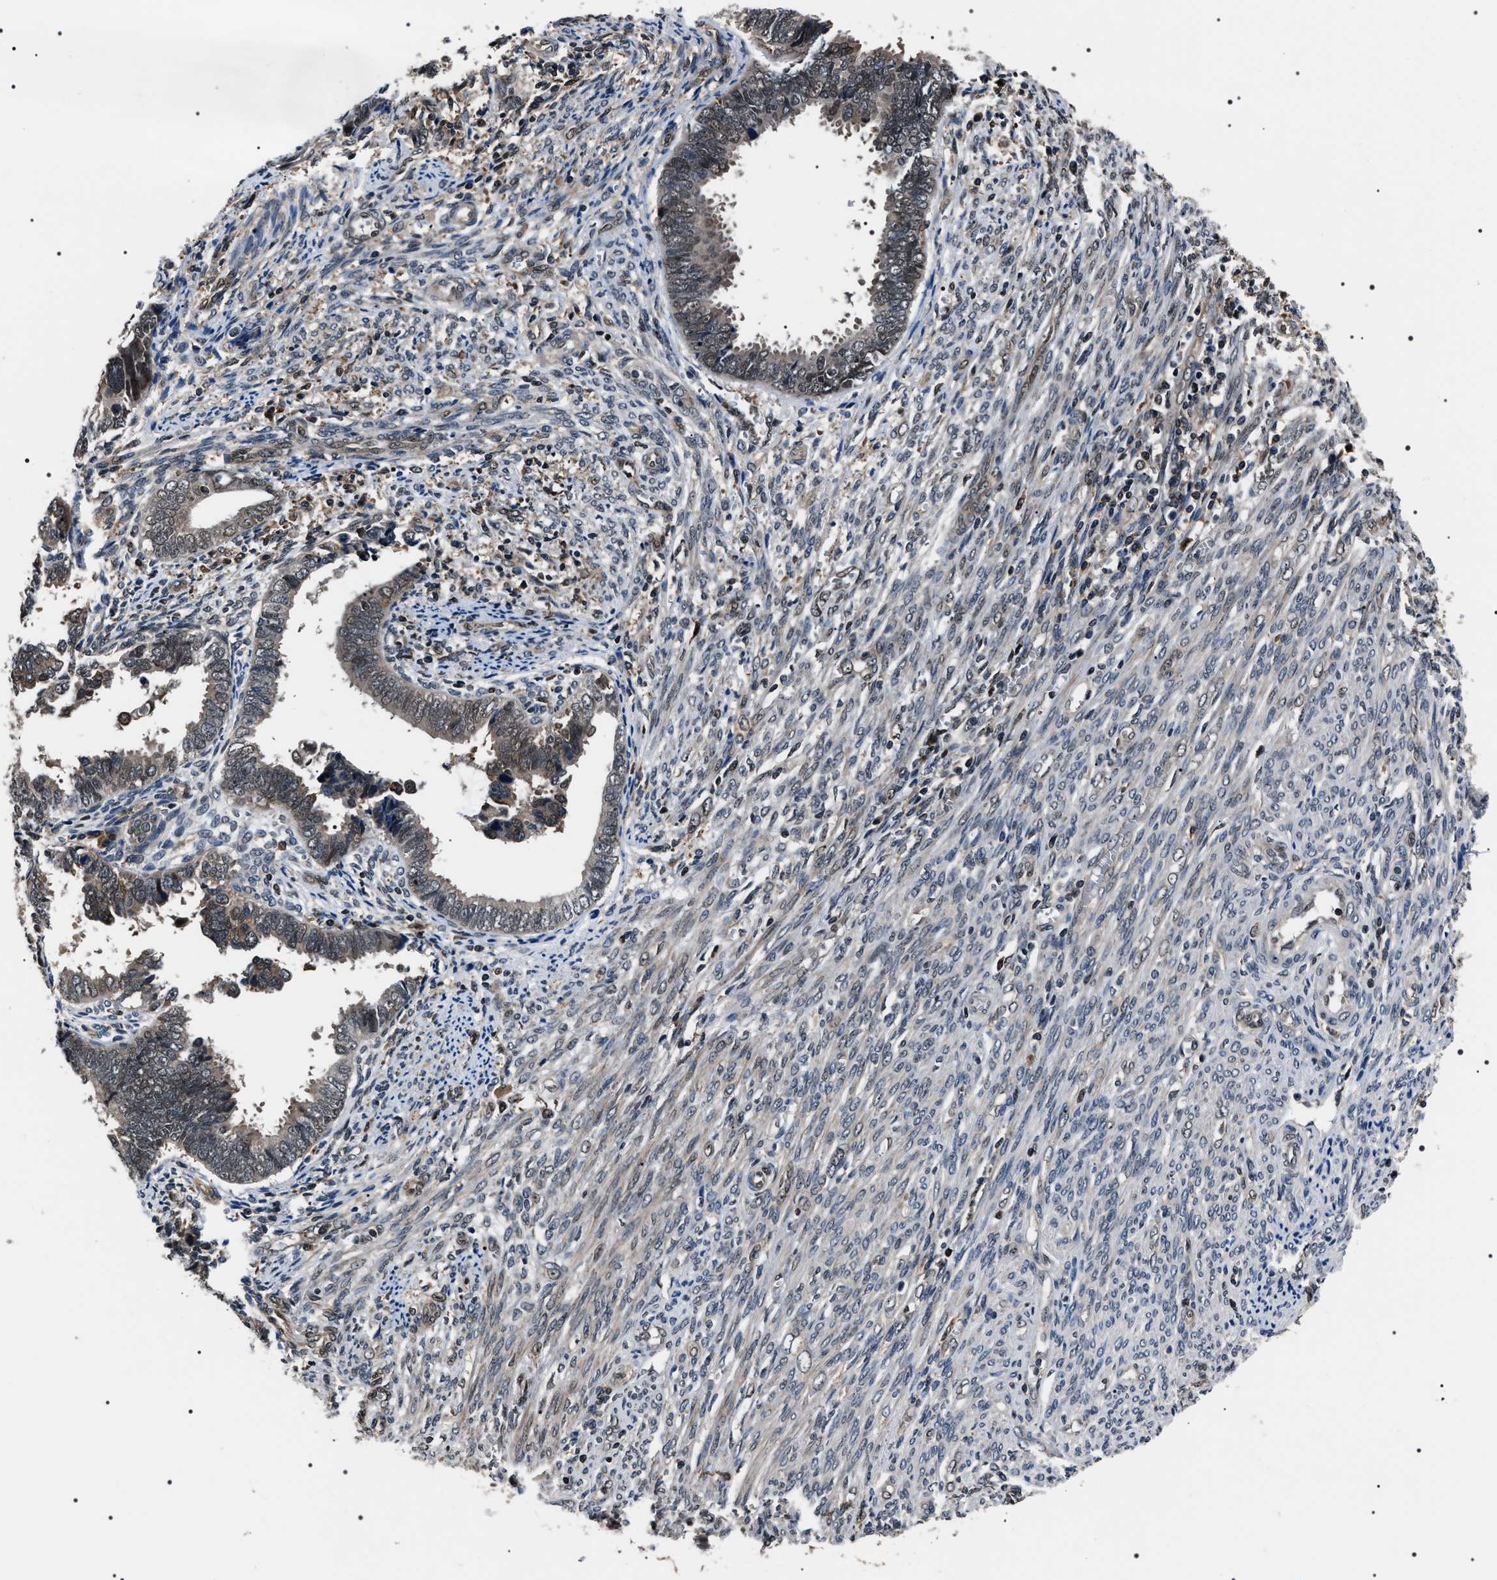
{"staining": {"intensity": "moderate", "quantity": ">75%", "location": "cytoplasmic/membranous,nuclear"}, "tissue": "endometrial cancer", "cell_type": "Tumor cells", "image_type": "cancer", "snomed": [{"axis": "morphology", "description": "Adenocarcinoma, NOS"}, {"axis": "topography", "description": "Endometrium"}], "caption": "DAB (3,3'-diaminobenzidine) immunohistochemical staining of adenocarcinoma (endometrial) reveals moderate cytoplasmic/membranous and nuclear protein staining in approximately >75% of tumor cells.", "gene": "SIPA1", "patient": {"sex": "female", "age": 75}}